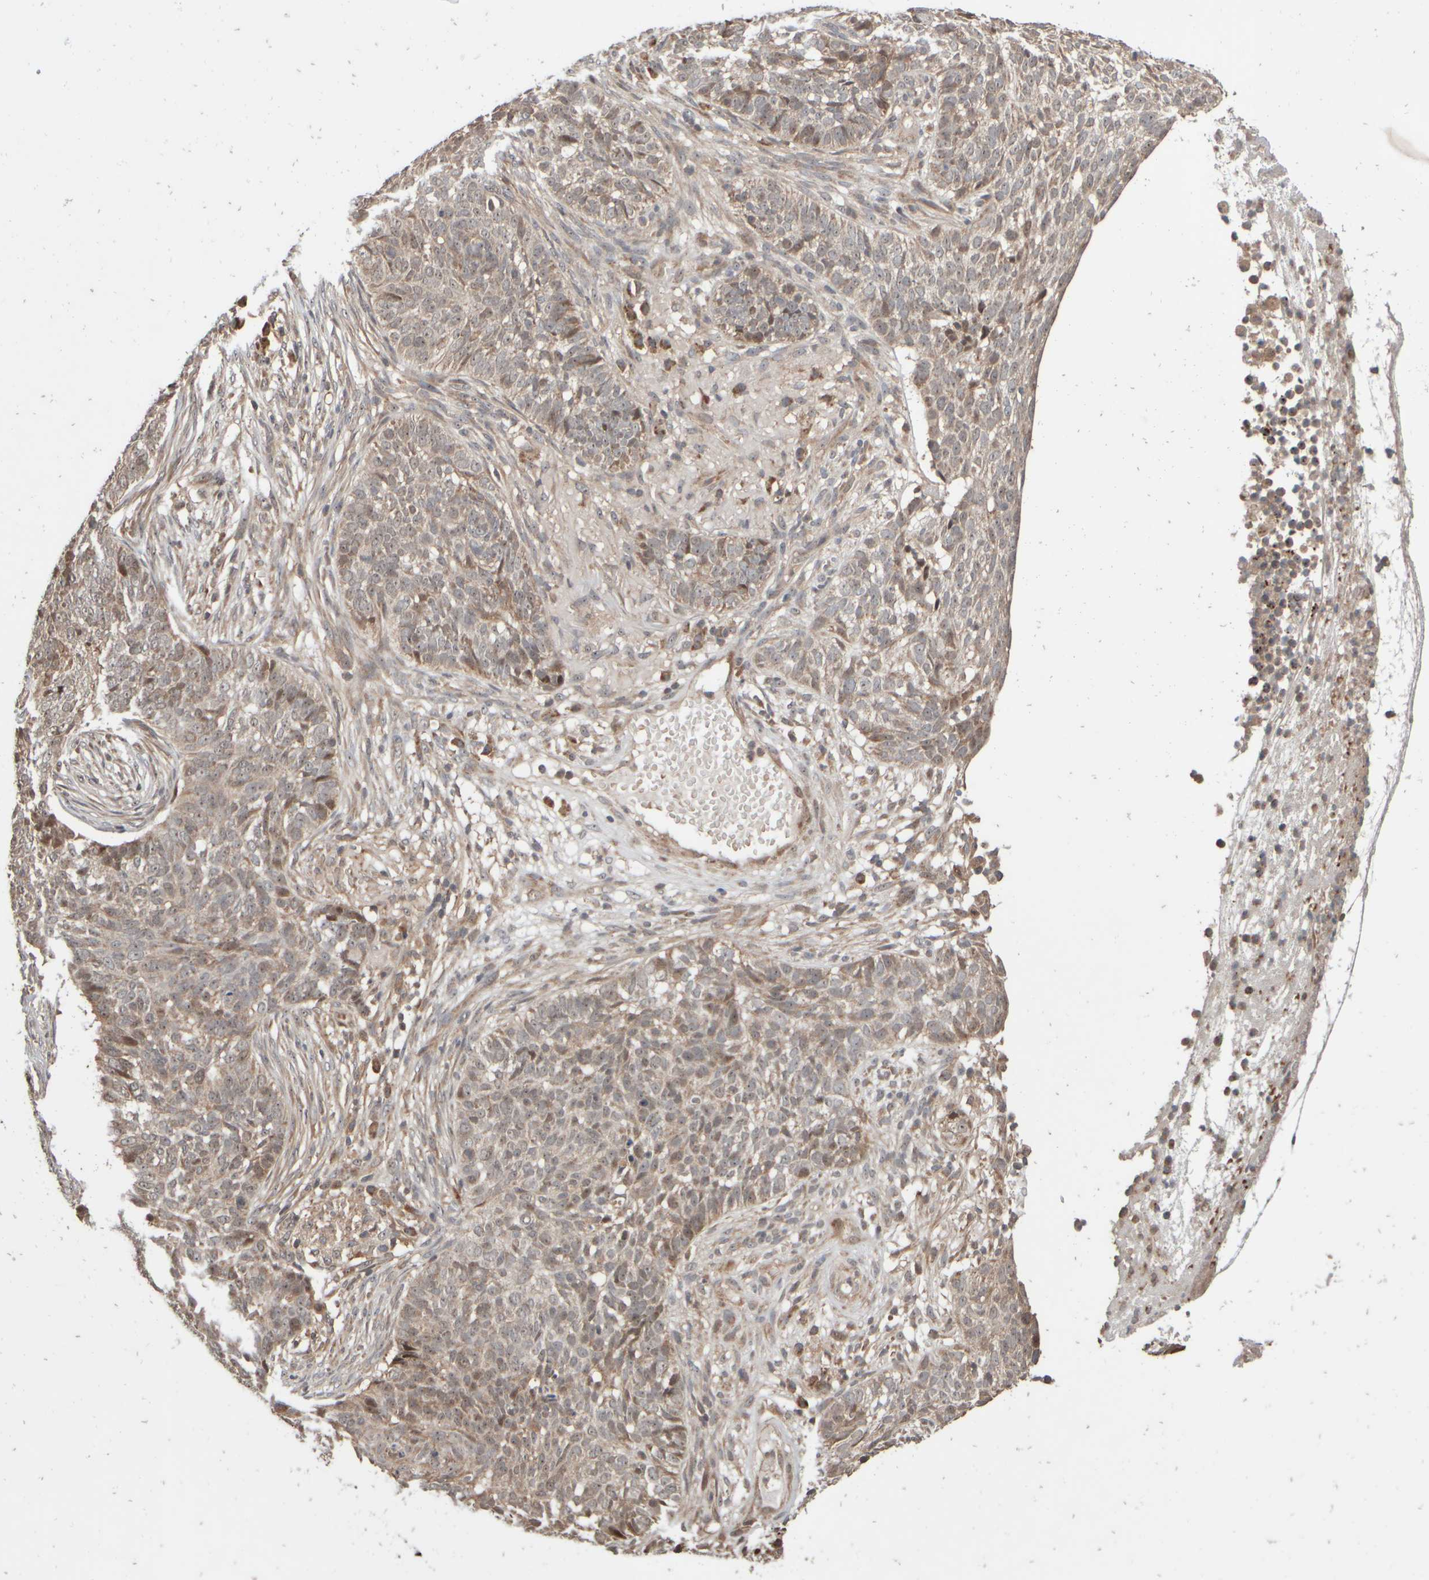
{"staining": {"intensity": "weak", "quantity": "25%-75%", "location": "cytoplasmic/membranous,nuclear"}, "tissue": "skin cancer", "cell_type": "Tumor cells", "image_type": "cancer", "snomed": [{"axis": "morphology", "description": "Basal cell carcinoma"}, {"axis": "topography", "description": "Skin"}], "caption": "A low amount of weak cytoplasmic/membranous and nuclear expression is appreciated in approximately 25%-75% of tumor cells in skin cancer tissue.", "gene": "ABHD11", "patient": {"sex": "male", "age": 85}}